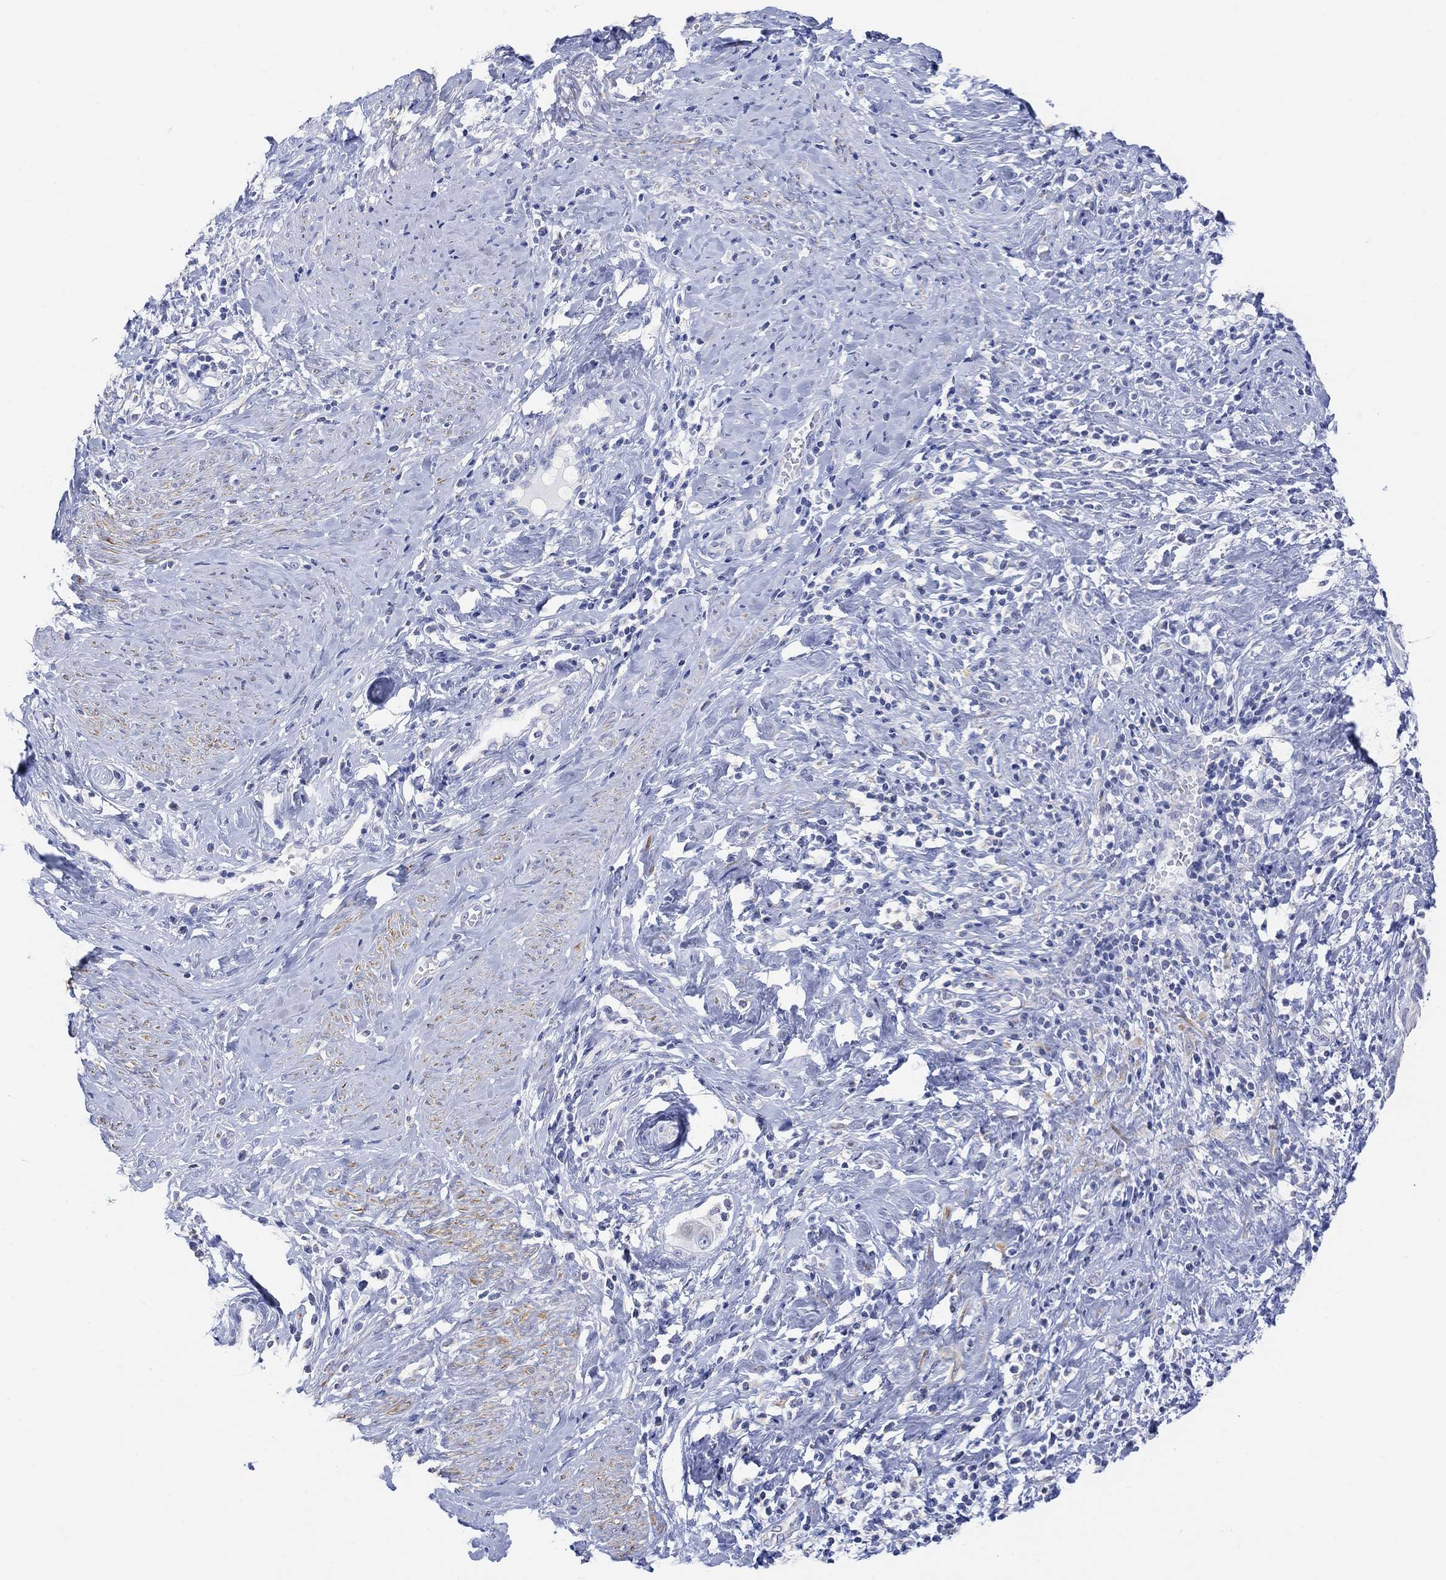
{"staining": {"intensity": "negative", "quantity": "none", "location": "none"}, "tissue": "cervical cancer", "cell_type": "Tumor cells", "image_type": "cancer", "snomed": [{"axis": "morphology", "description": "Adenocarcinoma, NOS"}, {"axis": "topography", "description": "Cervix"}], "caption": "Immunohistochemical staining of cervical cancer exhibits no significant staining in tumor cells.", "gene": "SYT12", "patient": {"sex": "female", "age": 42}}